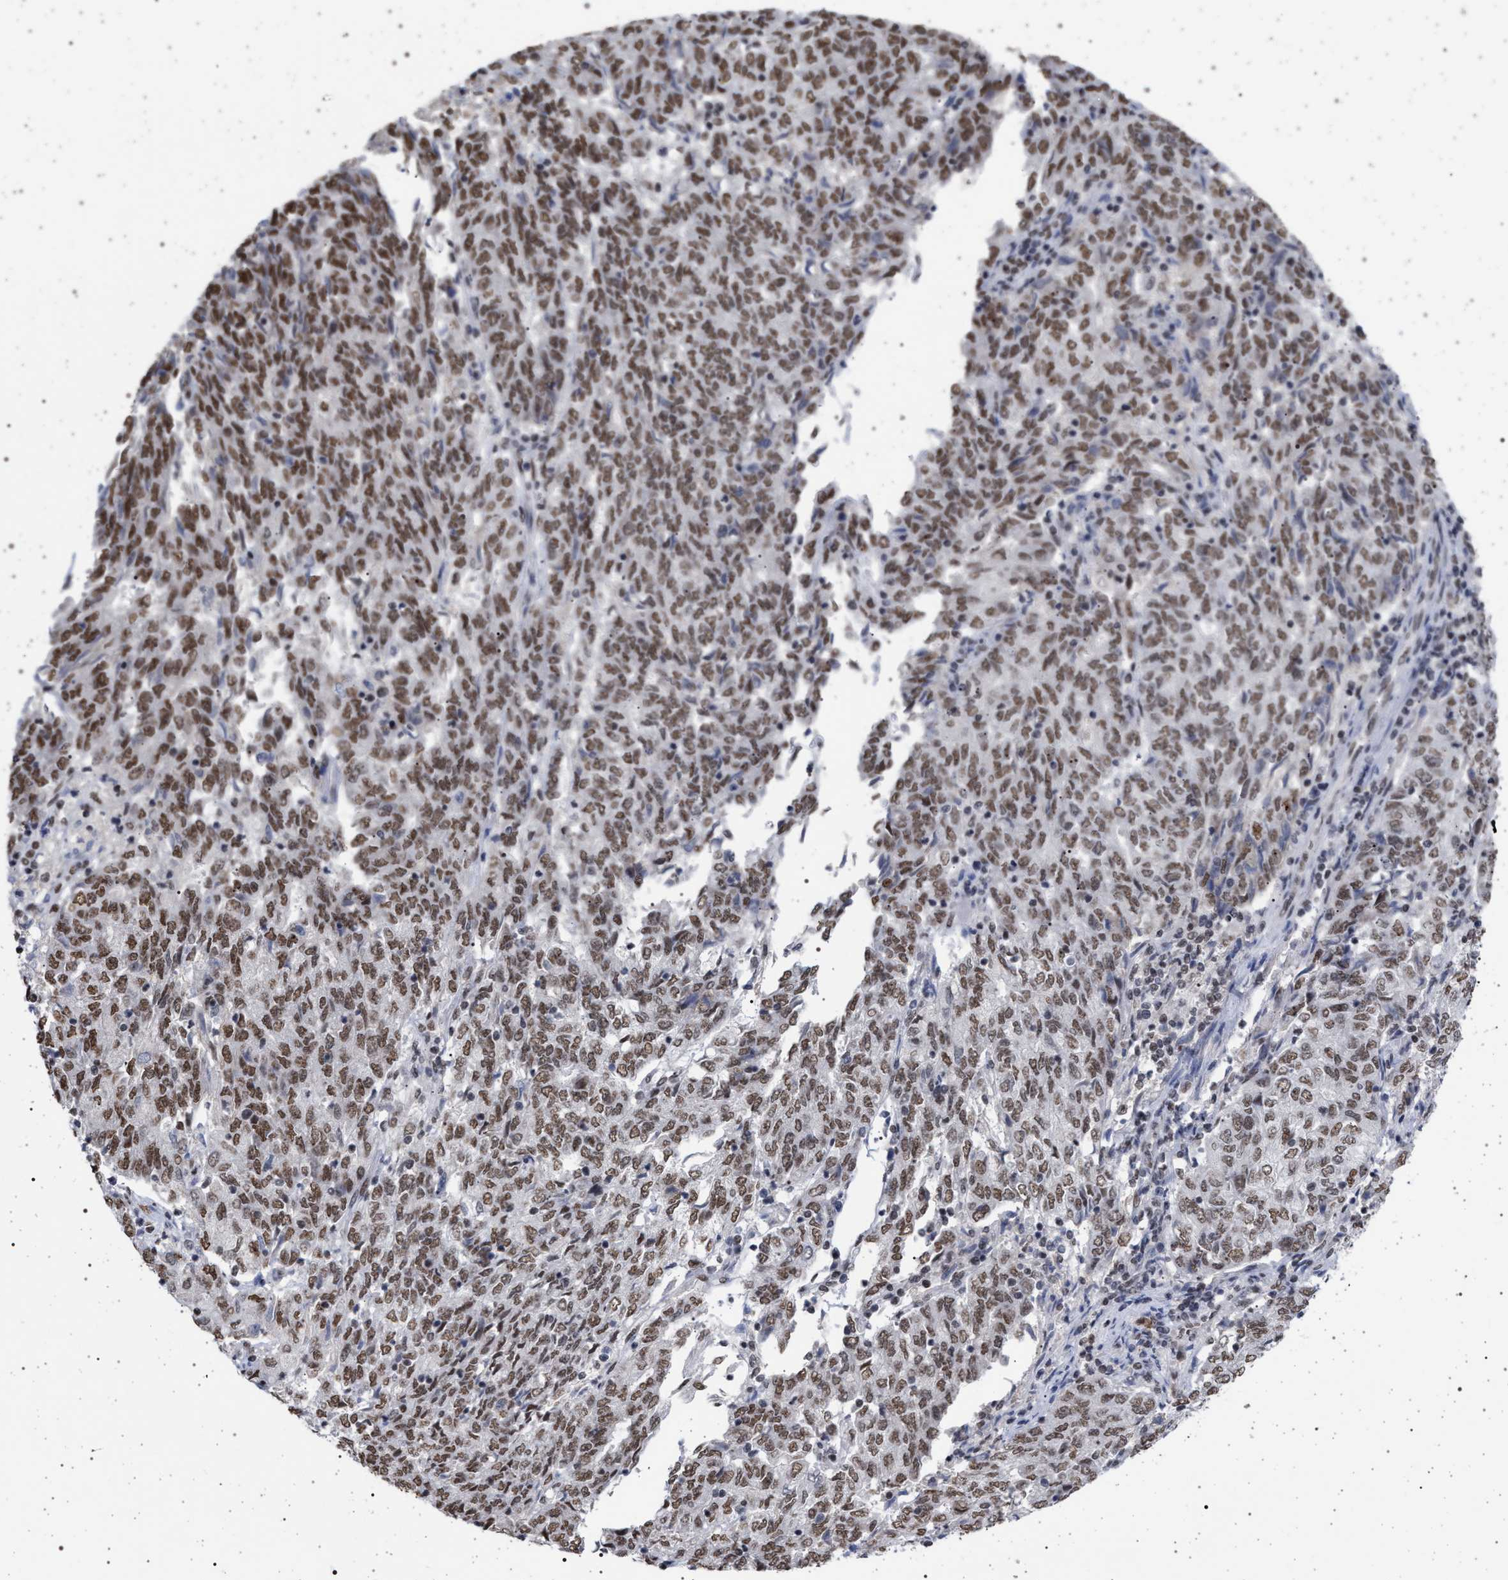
{"staining": {"intensity": "moderate", "quantity": ">75%", "location": "nuclear"}, "tissue": "endometrial cancer", "cell_type": "Tumor cells", "image_type": "cancer", "snomed": [{"axis": "morphology", "description": "Adenocarcinoma, NOS"}, {"axis": "topography", "description": "Endometrium"}], "caption": "Brown immunohistochemical staining in adenocarcinoma (endometrial) exhibits moderate nuclear expression in approximately >75% of tumor cells. (DAB = brown stain, brightfield microscopy at high magnification).", "gene": "PHF12", "patient": {"sex": "female", "age": 80}}